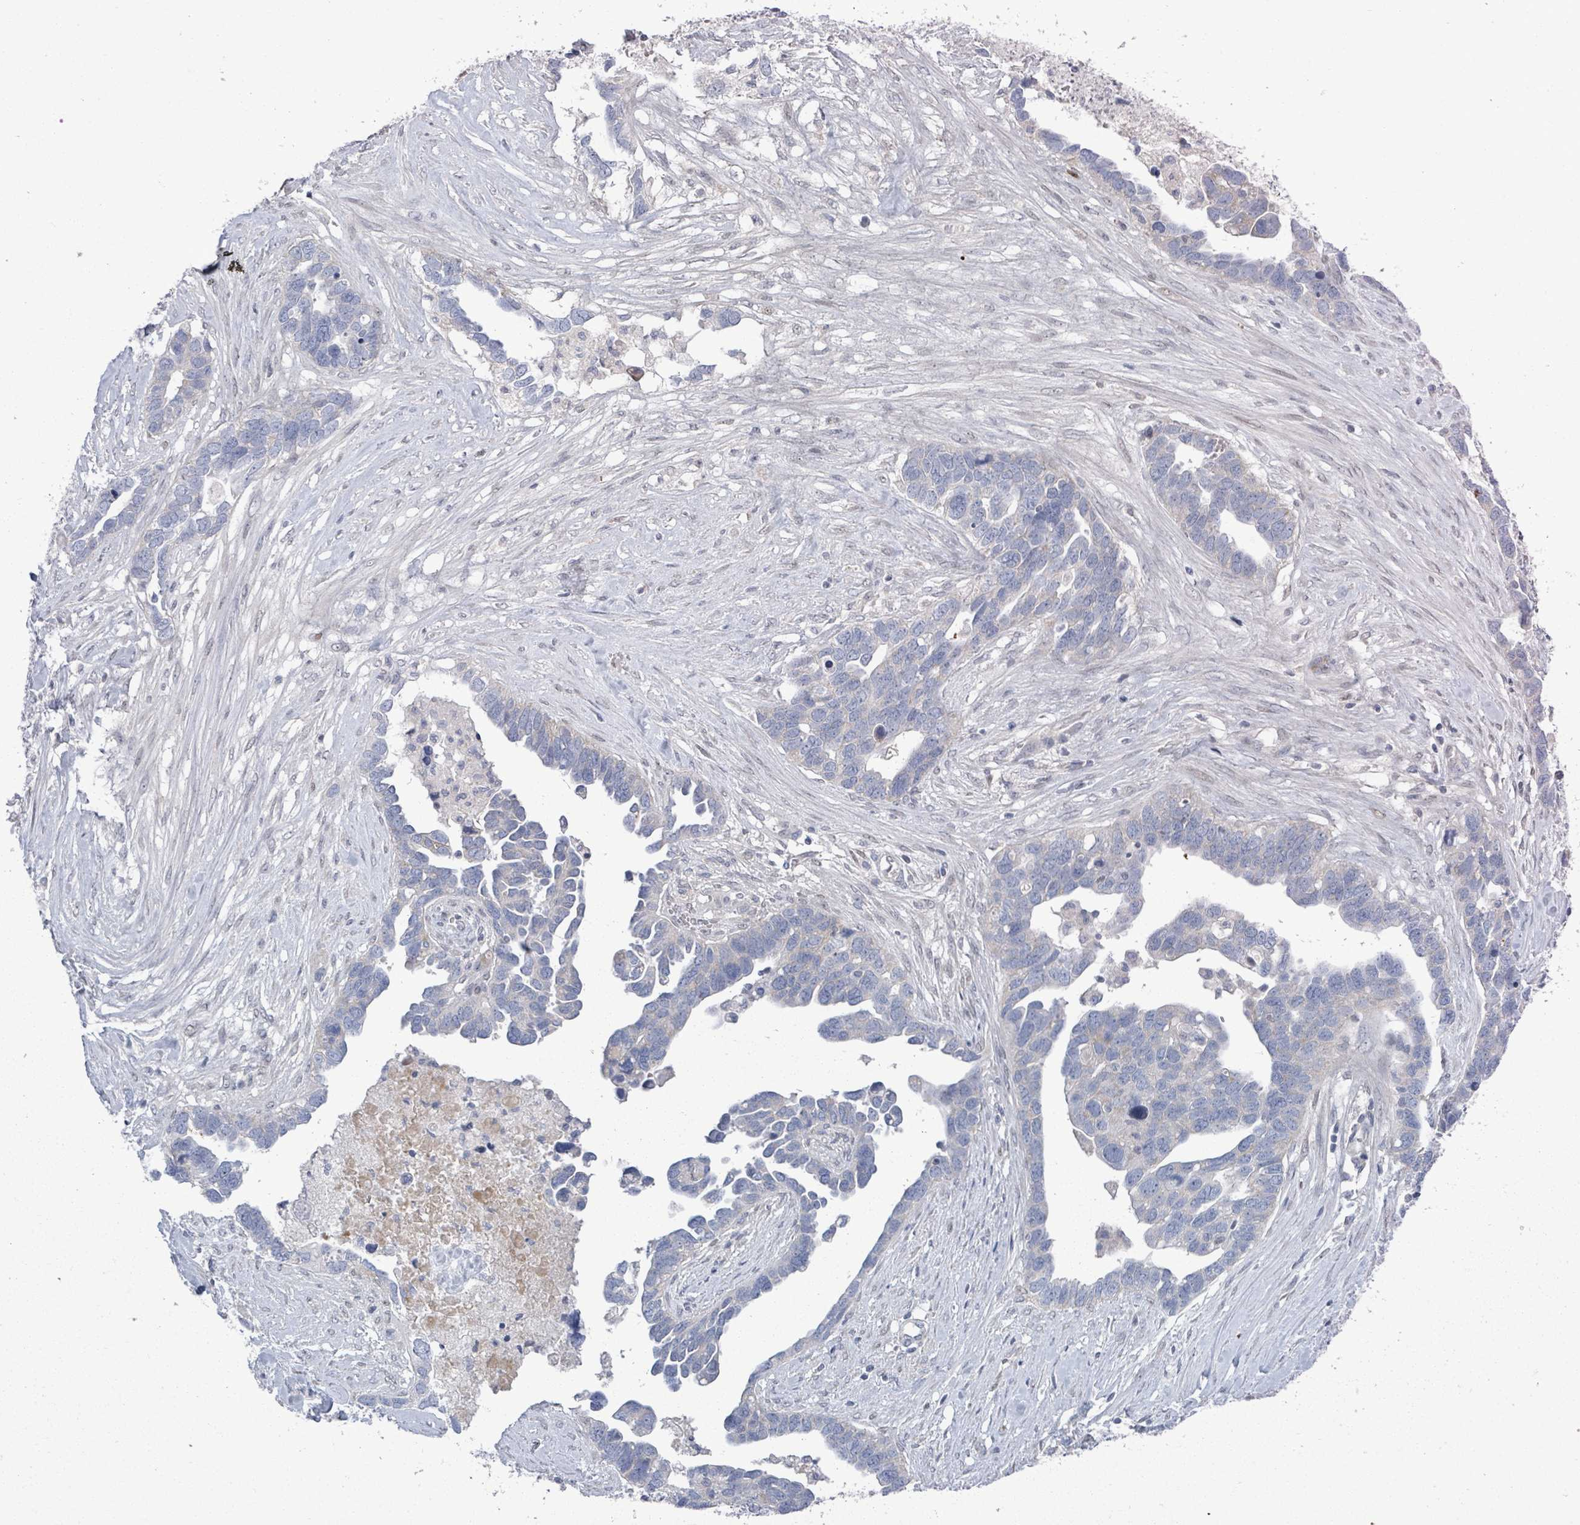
{"staining": {"intensity": "negative", "quantity": "none", "location": "none"}, "tissue": "ovarian cancer", "cell_type": "Tumor cells", "image_type": "cancer", "snomed": [{"axis": "morphology", "description": "Cystadenocarcinoma, serous, NOS"}, {"axis": "topography", "description": "Ovary"}], "caption": "Histopathology image shows no significant protein staining in tumor cells of ovarian cancer. (Brightfield microscopy of DAB (3,3'-diaminobenzidine) IHC at high magnification).", "gene": "ZFPM1", "patient": {"sex": "female", "age": 54}}